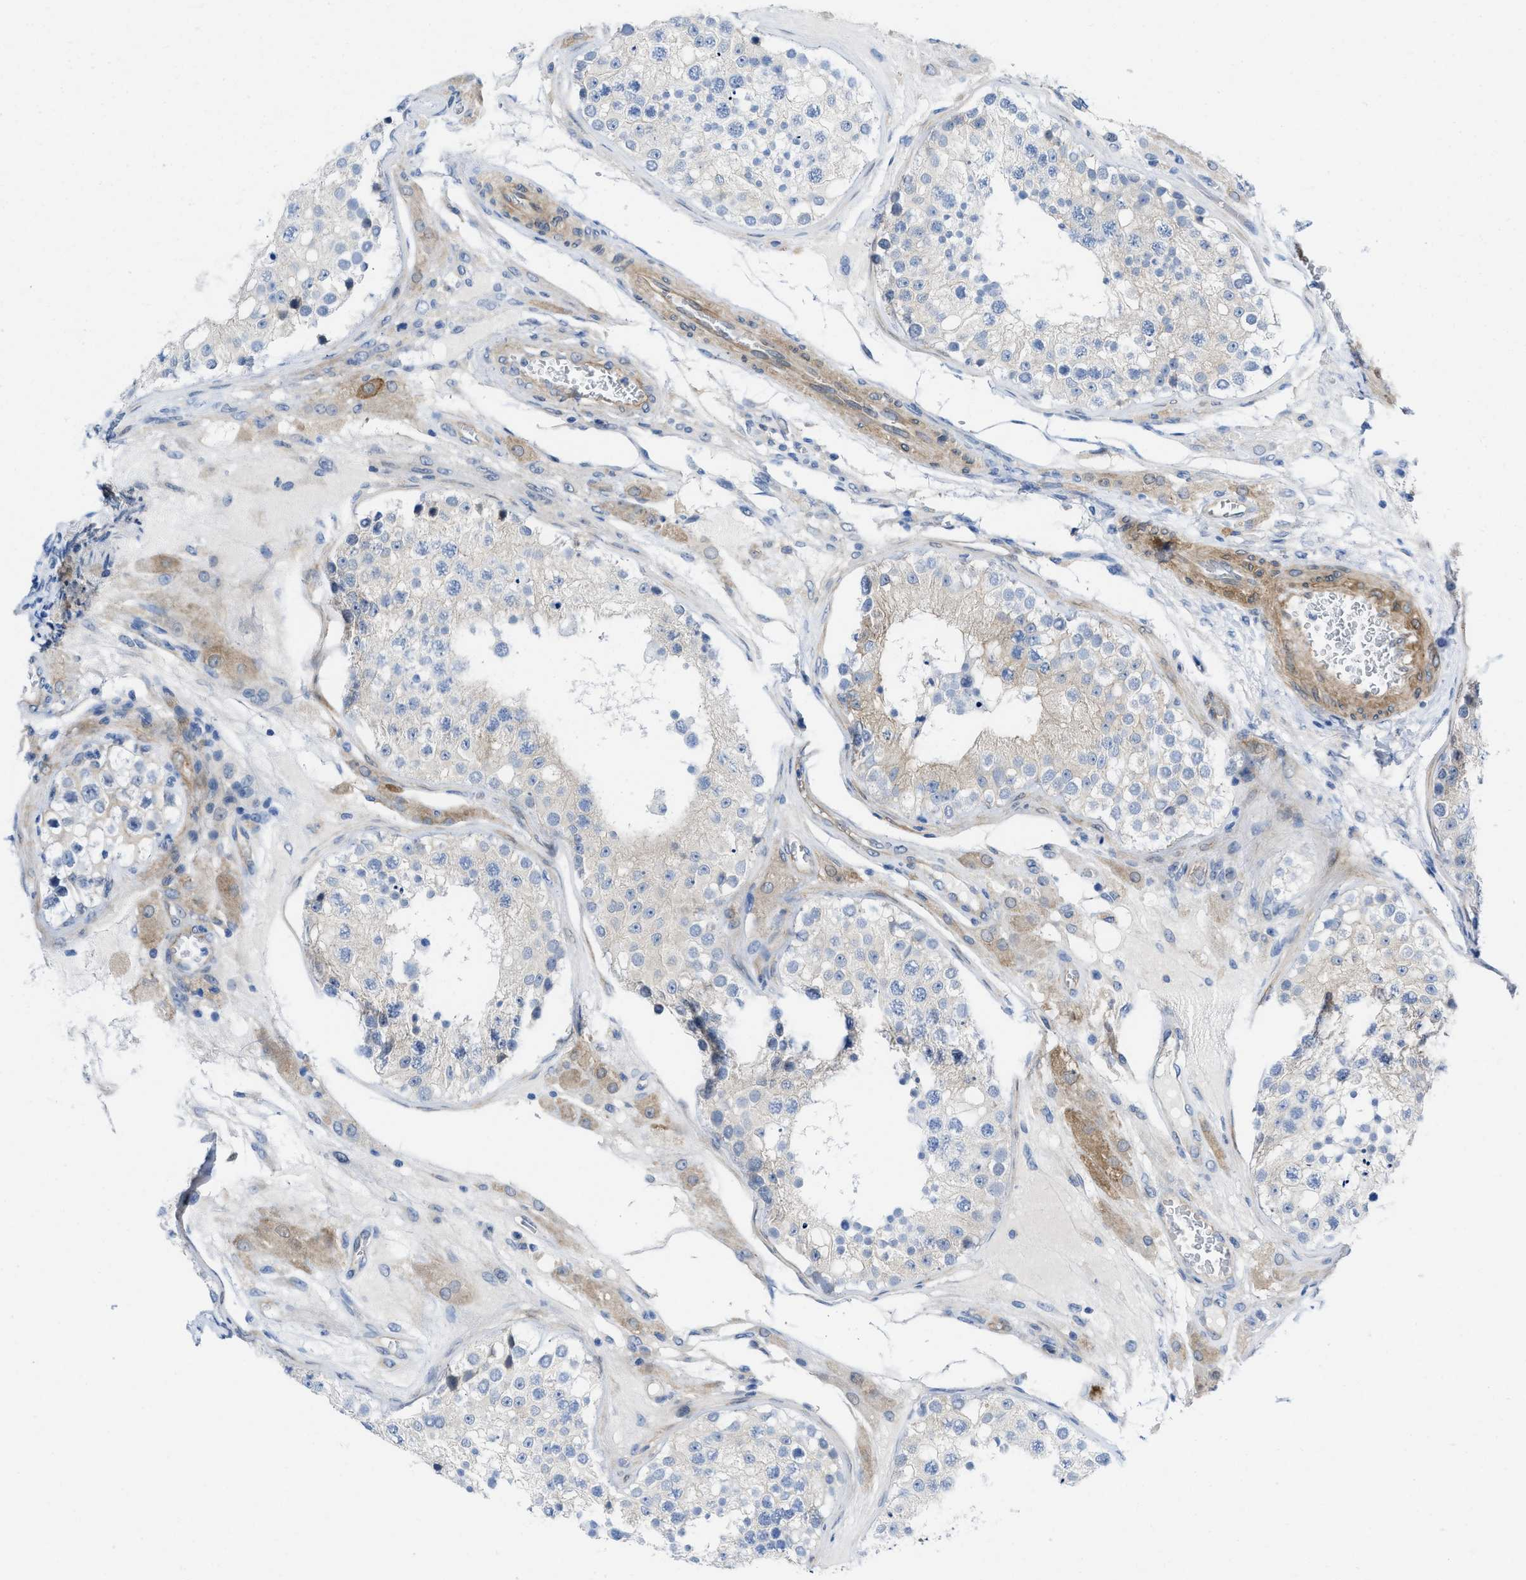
{"staining": {"intensity": "negative", "quantity": "none", "location": "none"}, "tissue": "testis", "cell_type": "Cells in seminiferous ducts", "image_type": "normal", "snomed": [{"axis": "morphology", "description": "Normal tissue, NOS"}, {"axis": "topography", "description": "Testis"}], "caption": "DAB immunohistochemical staining of benign human testis shows no significant expression in cells in seminiferous ducts.", "gene": "PDLIM5", "patient": {"sex": "male", "age": 26}}